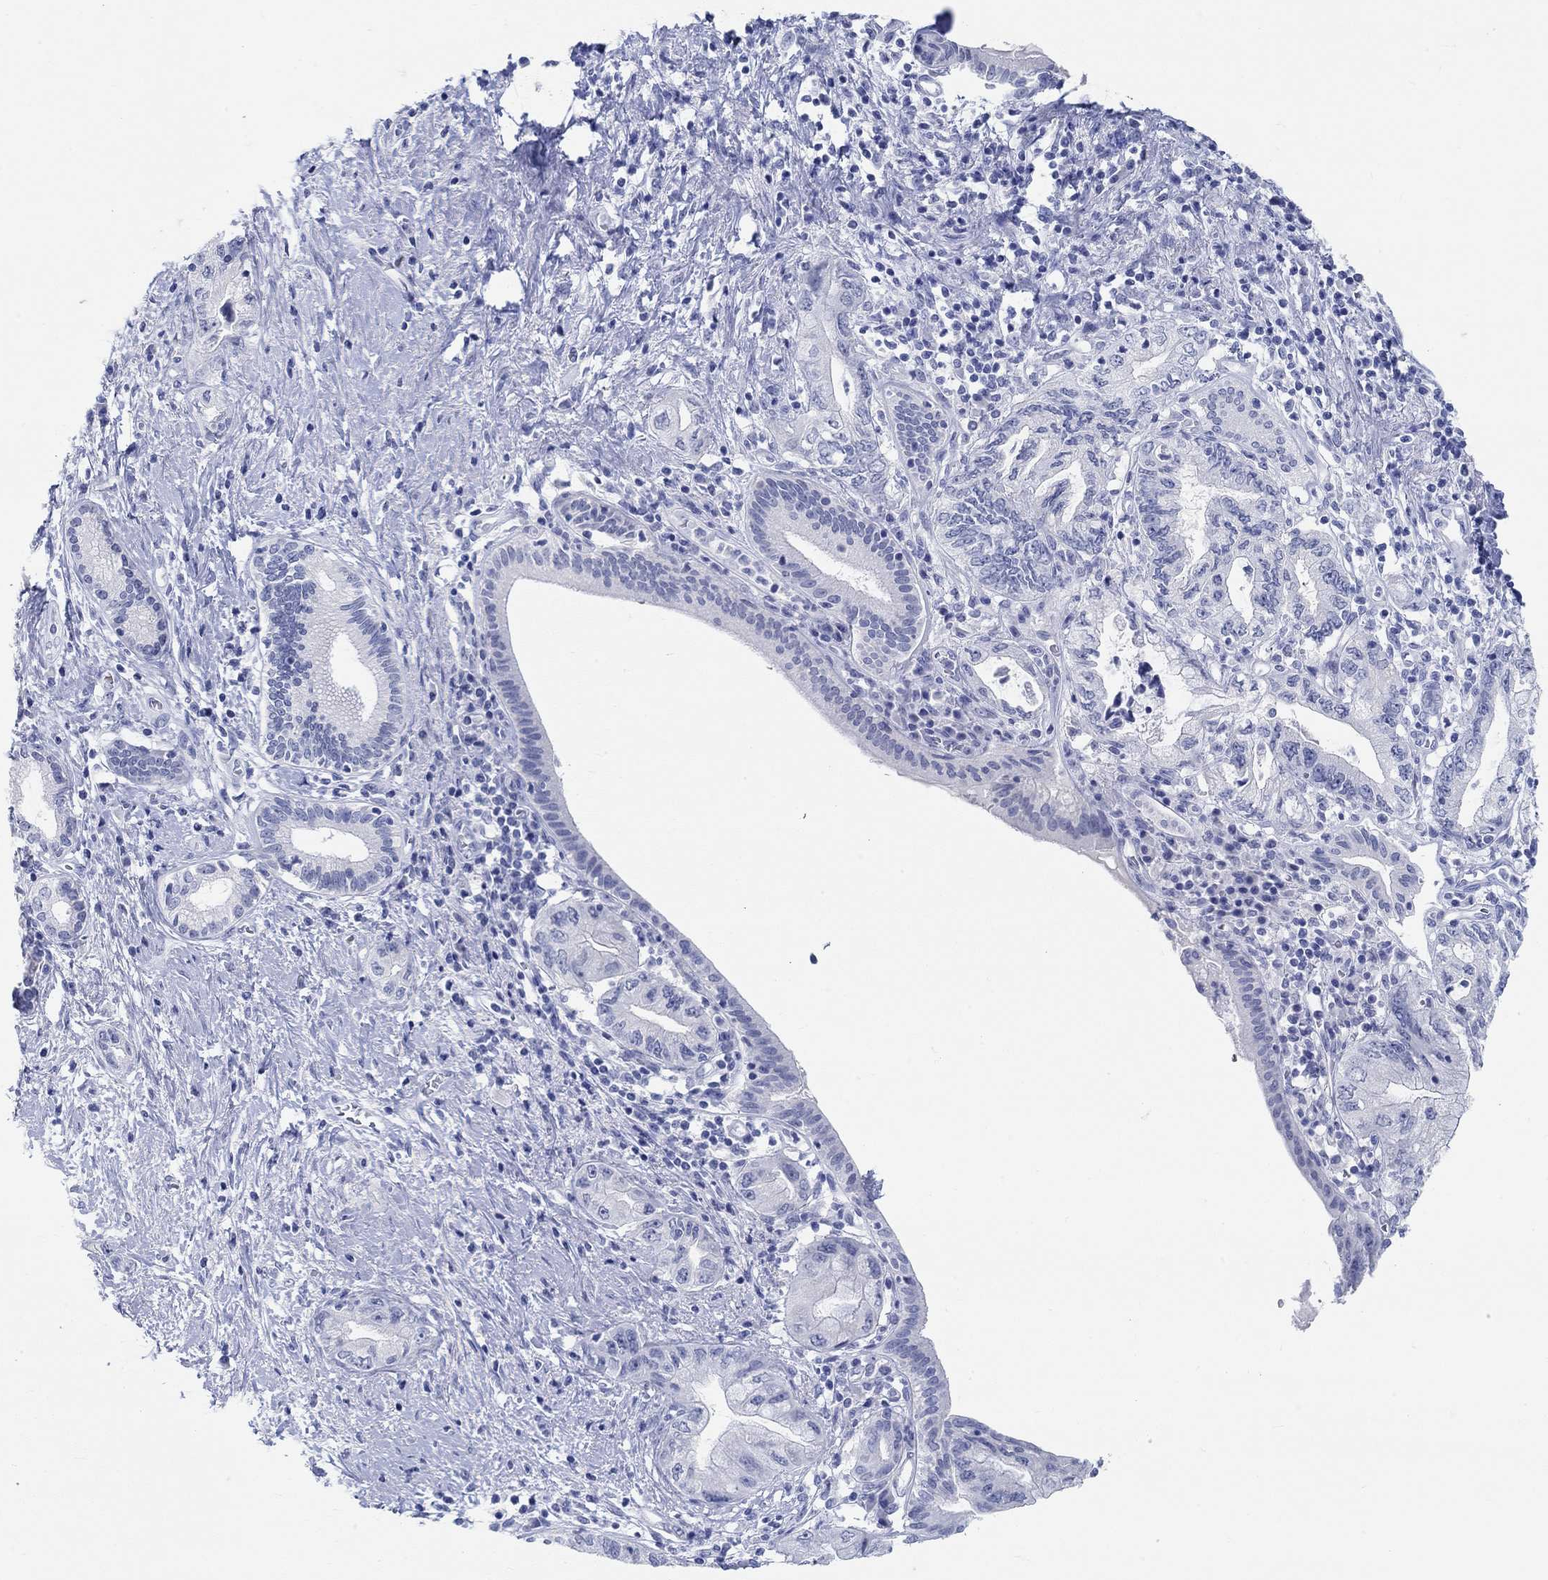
{"staining": {"intensity": "negative", "quantity": "none", "location": "none"}, "tissue": "pancreatic cancer", "cell_type": "Tumor cells", "image_type": "cancer", "snomed": [{"axis": "morphology", "description": "Adenocarcinoma, NOS"}, {"axis": "topography", "description": "Pancreas"}], "caption": "Immunohistochemical staining of pancreatic adenocarcinoma reveals no significant staining in tumor cells.", "gene": "GRIA3", "patient": {"sex": "female", "age": 73}}